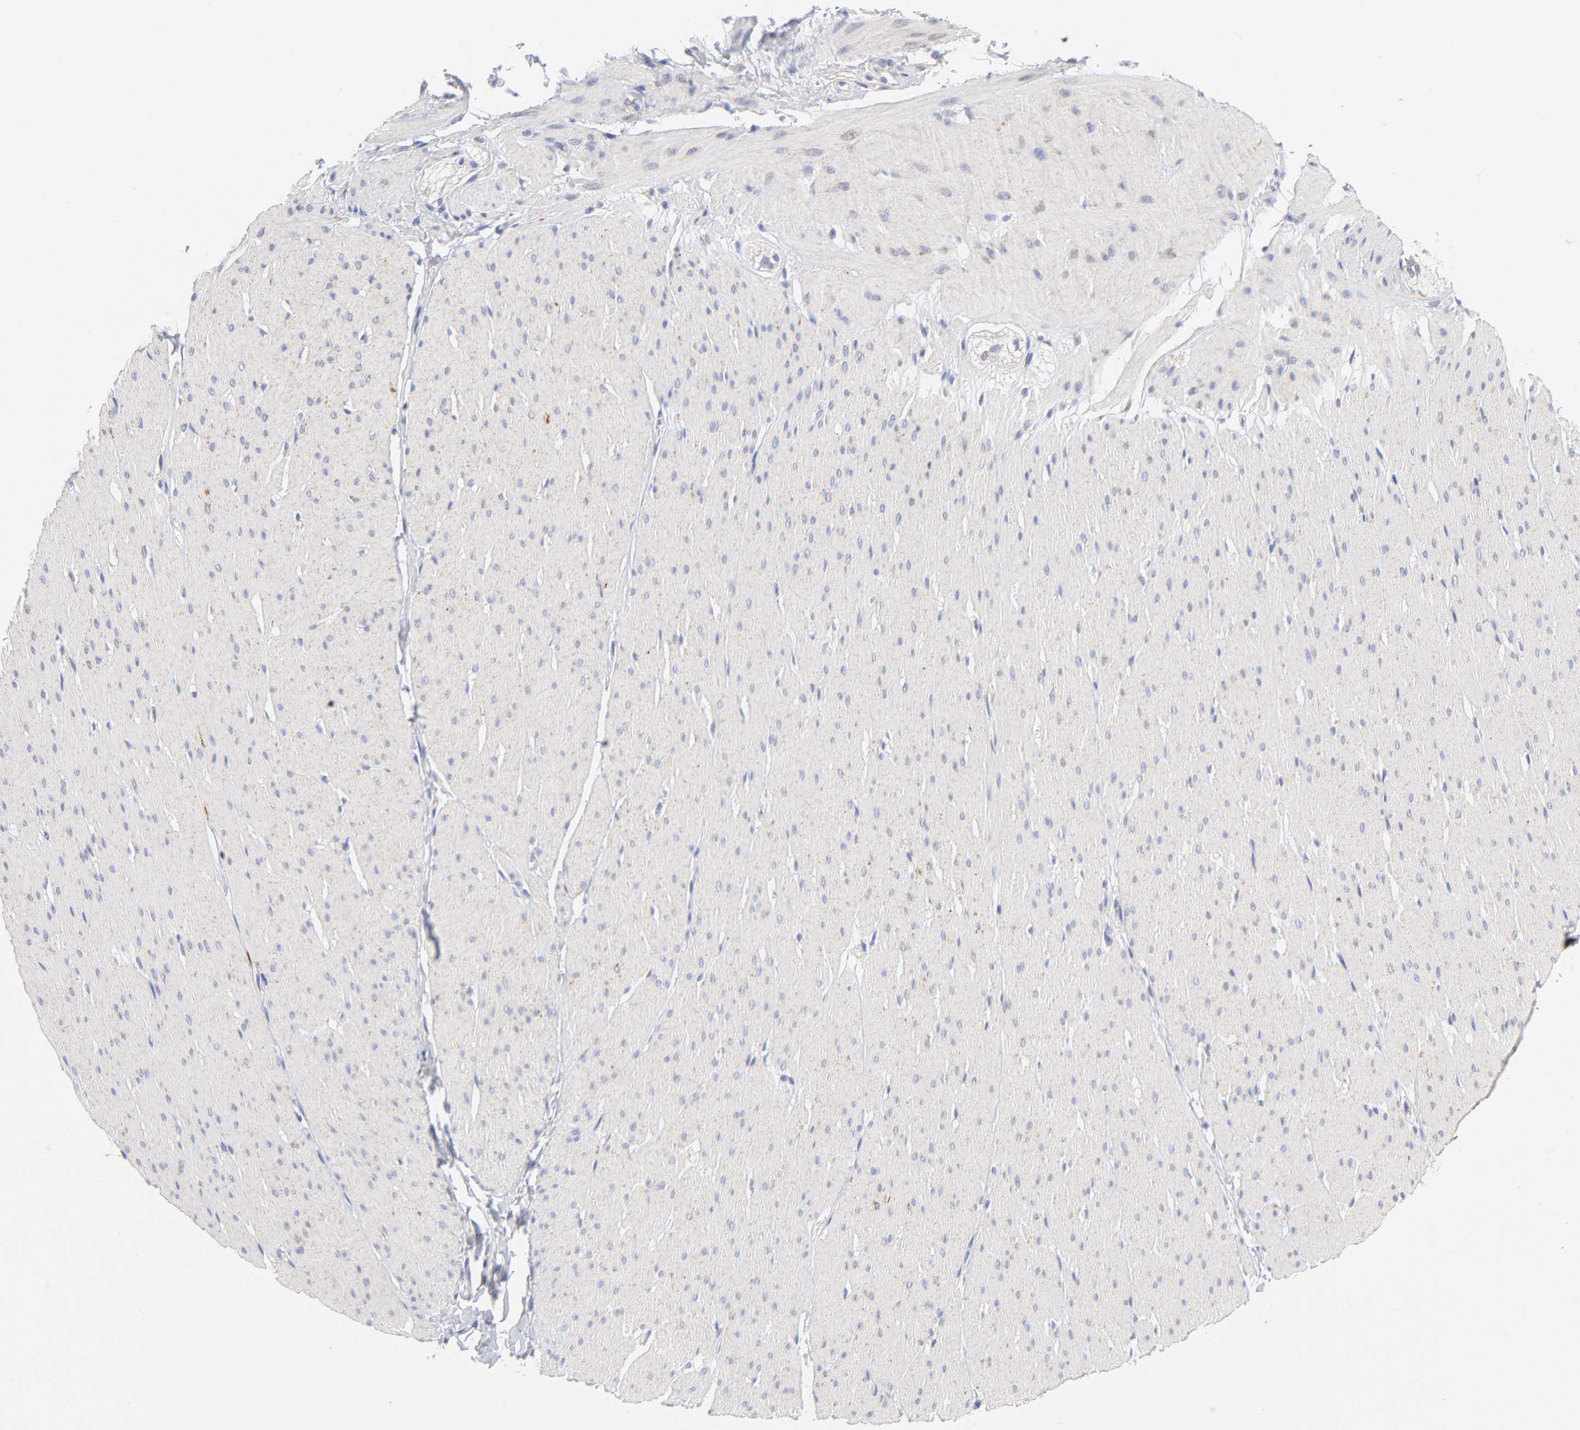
{"staining": {"intensity": "negative", "quantity": "none", "location": "none"}, "tissue": "smooth muscle", "cell_type": "Smooth muscle cells", "image_type": "normal", "snomed": [{"axis": "morphology", "description": "Normal tissue, NOS"}, {"axis": "topography", "description": "Smooth muscle"}, {"axis": "topography", "description": "Colon"}], "caption": "Immunohistochemistry photomicrograph of benign smooth muscle stained for a protein (brown), which shows no expression in smooth muscle cells.", "gene": "TIMM8A", "patient": {"sex": "male", "age": 67}}